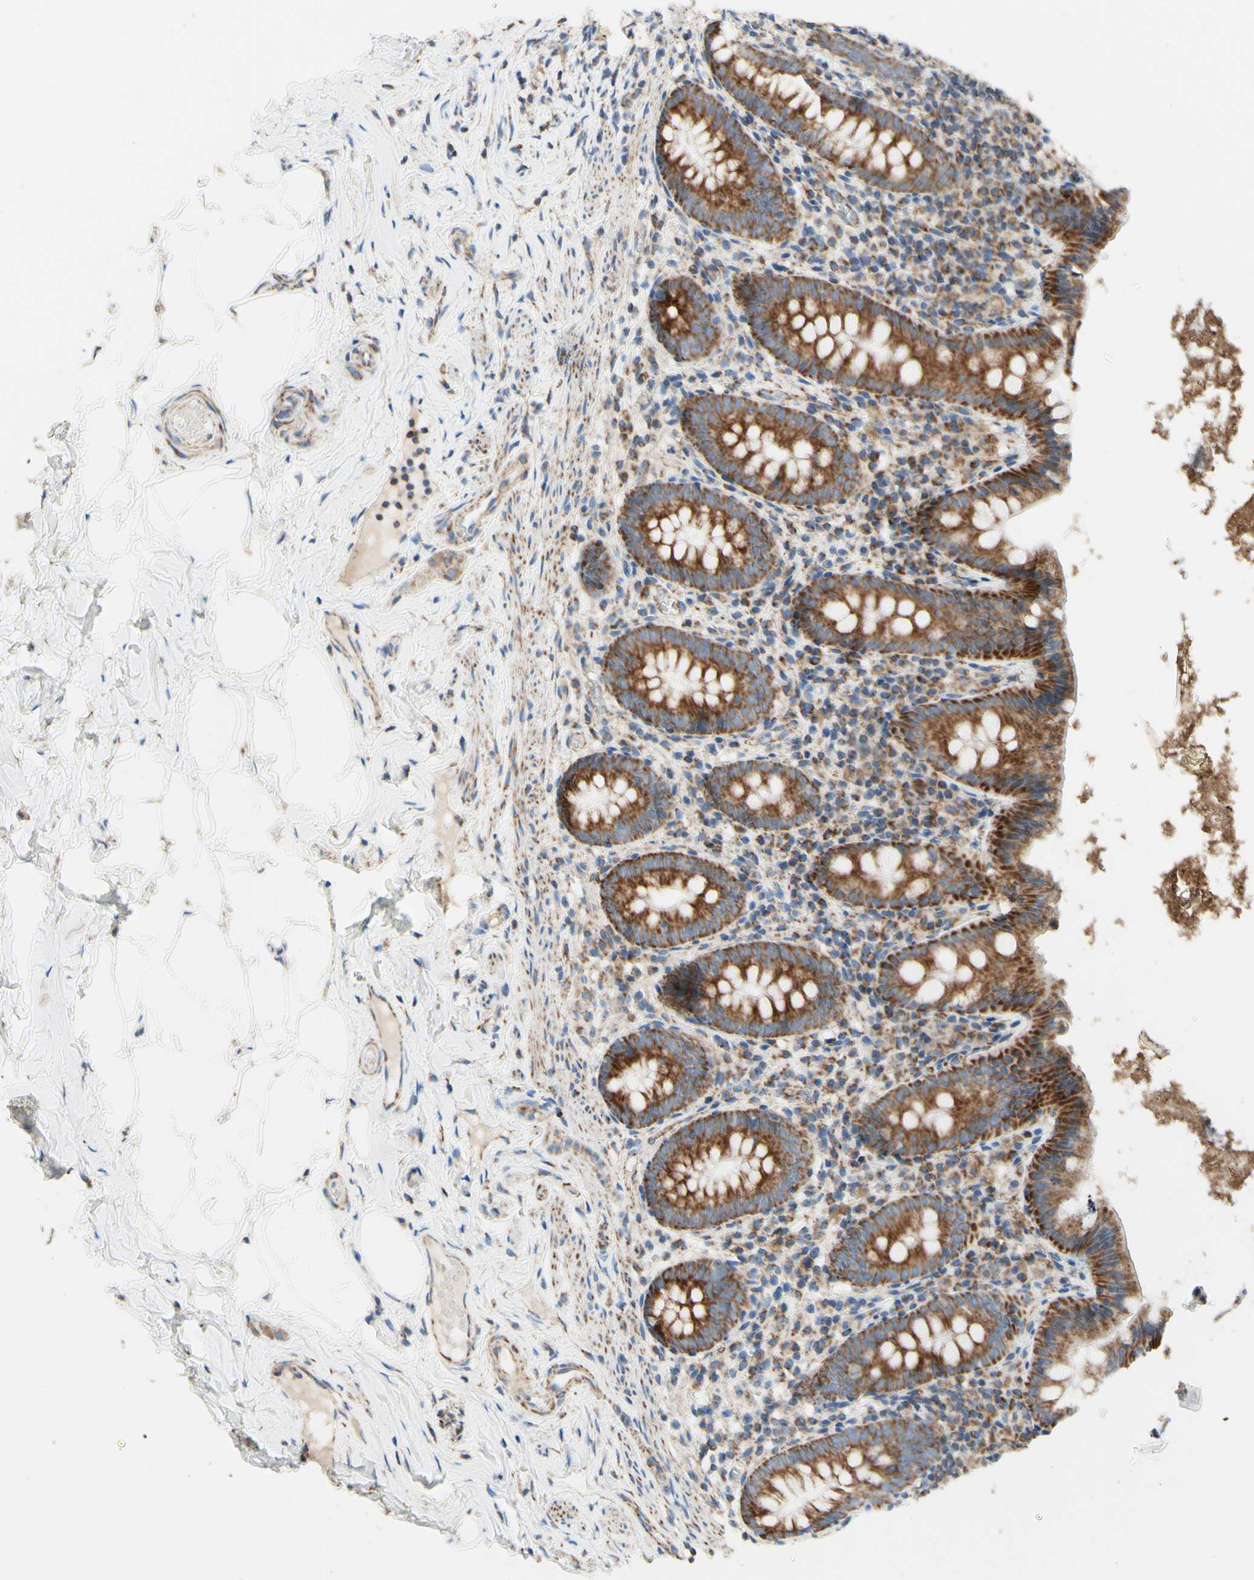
{"staining": {"intensity": "strong", "quantity": ">75%", "location": "cytoplasmic/membranous"}, "tissue": "appendix", "cell_type": "Glandular cells", "image_type": "normal", "snomed": [{"axis": "morphology", "description": "Normal tissue, NOS"}, {"axis": "topography", "description": "Appendix"}], "caption": "The photomicrograph reveals a brown stain indicating the presence of a protein in the cytoplasmic/membranous of glandular cells in appendix.", "gene": "ARMC10", "patient": {"sex": "male", "age": 52}}